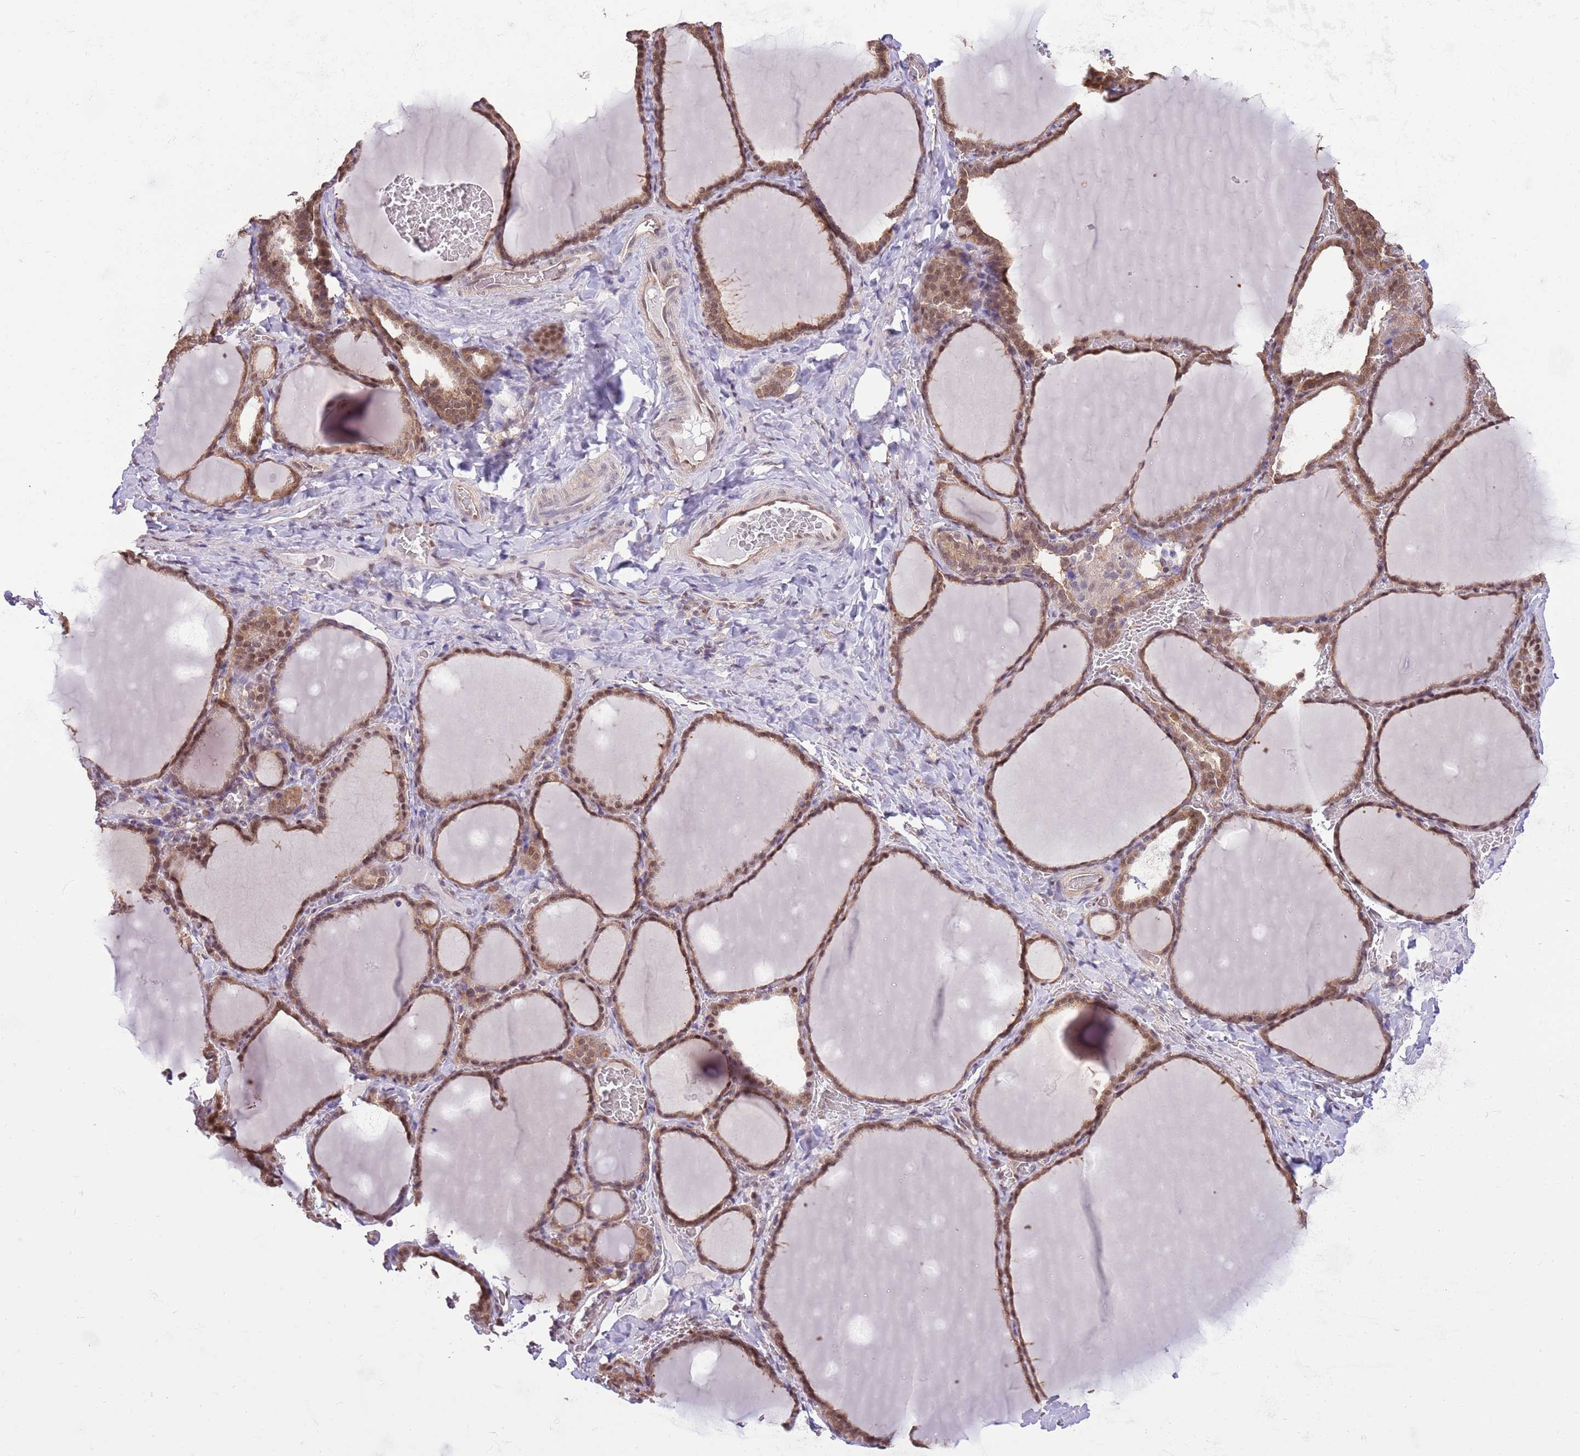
{"staining": {"intensity": "moderate", "quantity": ">75%", "location": "cytoplasmic/membranous,nuclear"}, "tissue": "thyroid gland", "cell_type": "Glandular cells", "image_type": "normal", "snomed": [{"axis": "morphology", "description": "Normal tissue, NOS"}, {"axis": "topography", "description": "Thyroid gland"}], "caption": "Thyroid gland stained with DAB (3,3'-diaminobenzidine) IHC demonstrates medium levels of moderate cytoplasmic/membranous,nuclear staining in approximately >75% of glandular cells. (Stains: DAB in brown, nuclei in blue, Microscopy: brightfield microscopy at high magnification).", "gene": "NSFL1C", "patient": {"sex": "female", "age": 39}}